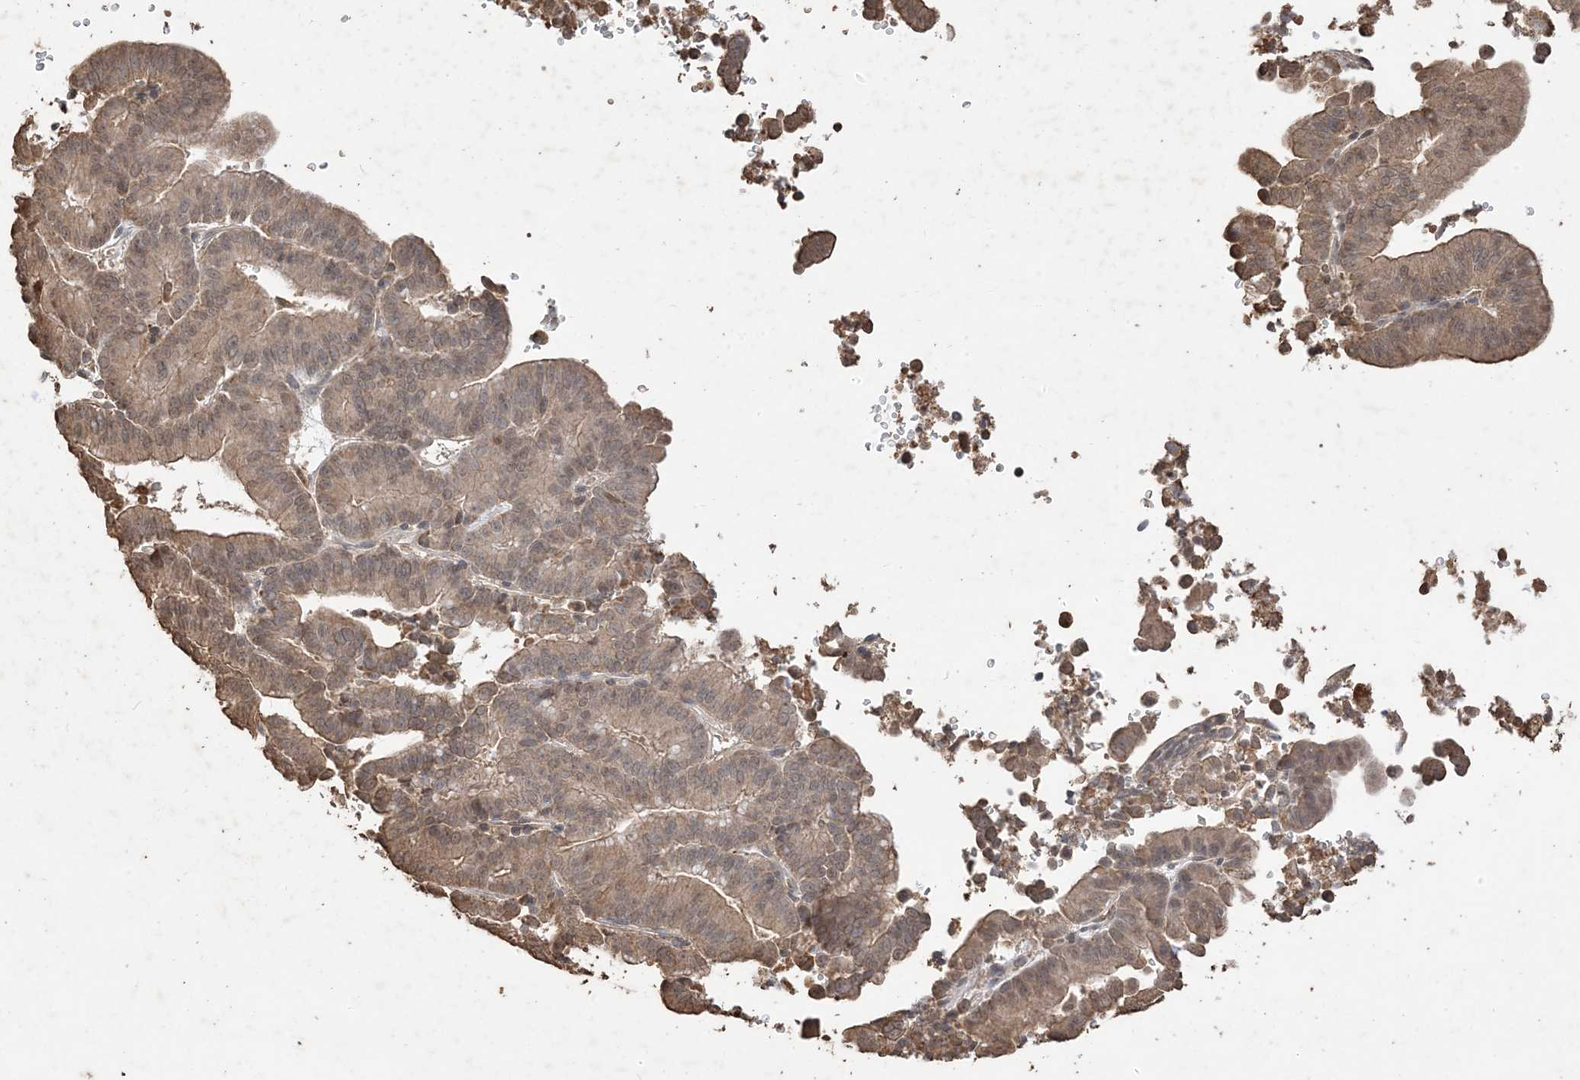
{"staining": {"intensity": "moderate", "quantity": ">75%", "location": "cytoplasmic/membranous"}, "tissue": "liver cancer", "cell_type": "Tumor cells", "image_type": "cancer", "snomed": [{"axis": "morphology", "description": "Cholangiocarcinoma"}, {"axis": "topography", "description": "Liver"}], "caption": "The histopathology image shows a brown stain indicating the presence of a protein in the cytoplasmic/membranous of tumor cells in liver cholangiocarcinoma.", "gene": "HPS4", "patient": {"sex": "female", "age": 75}}